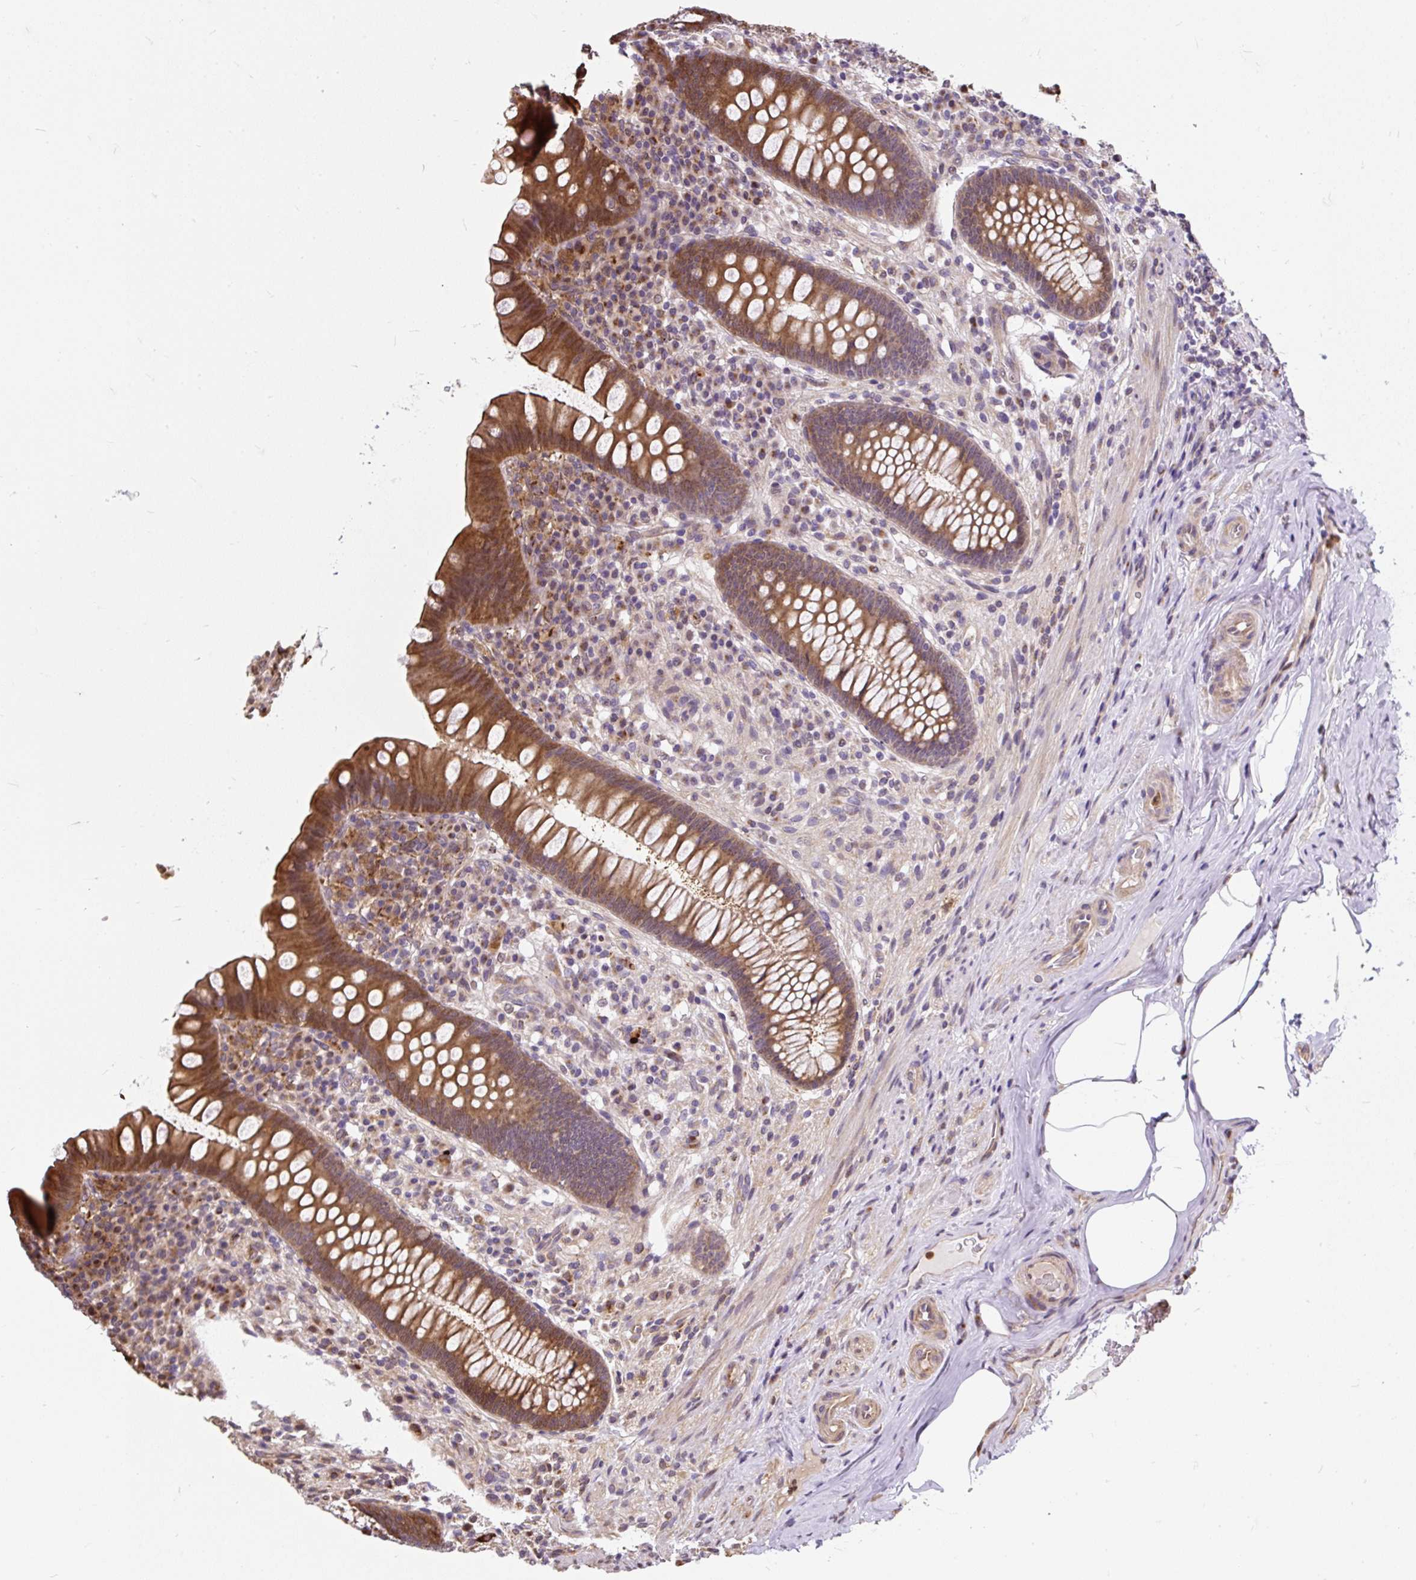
{"staining": {"intensity": "moderate", "quantity": ">75%", "location": "cytoplasmic/membranous"}, "tissue": "appendix", "cell_type": "Glandular cells", "image_type": "normal", "snomed": [{"axis": "morphology", "description": "Normal tissue, NOS"}, {"axis": "topography", "description": "Appendix"}], "caption": "High-power microscopy captured an immunohistochemistry photomicrograph of benign appendix, revealing moderate cytoplasmic/membranous expression in approximately >75% of glandular cells. (brown staining indicates protein expression, while blue staining denotes nuclei).", "gene": "PUS7L", "patient": {"sex": "male", "age": 71}}